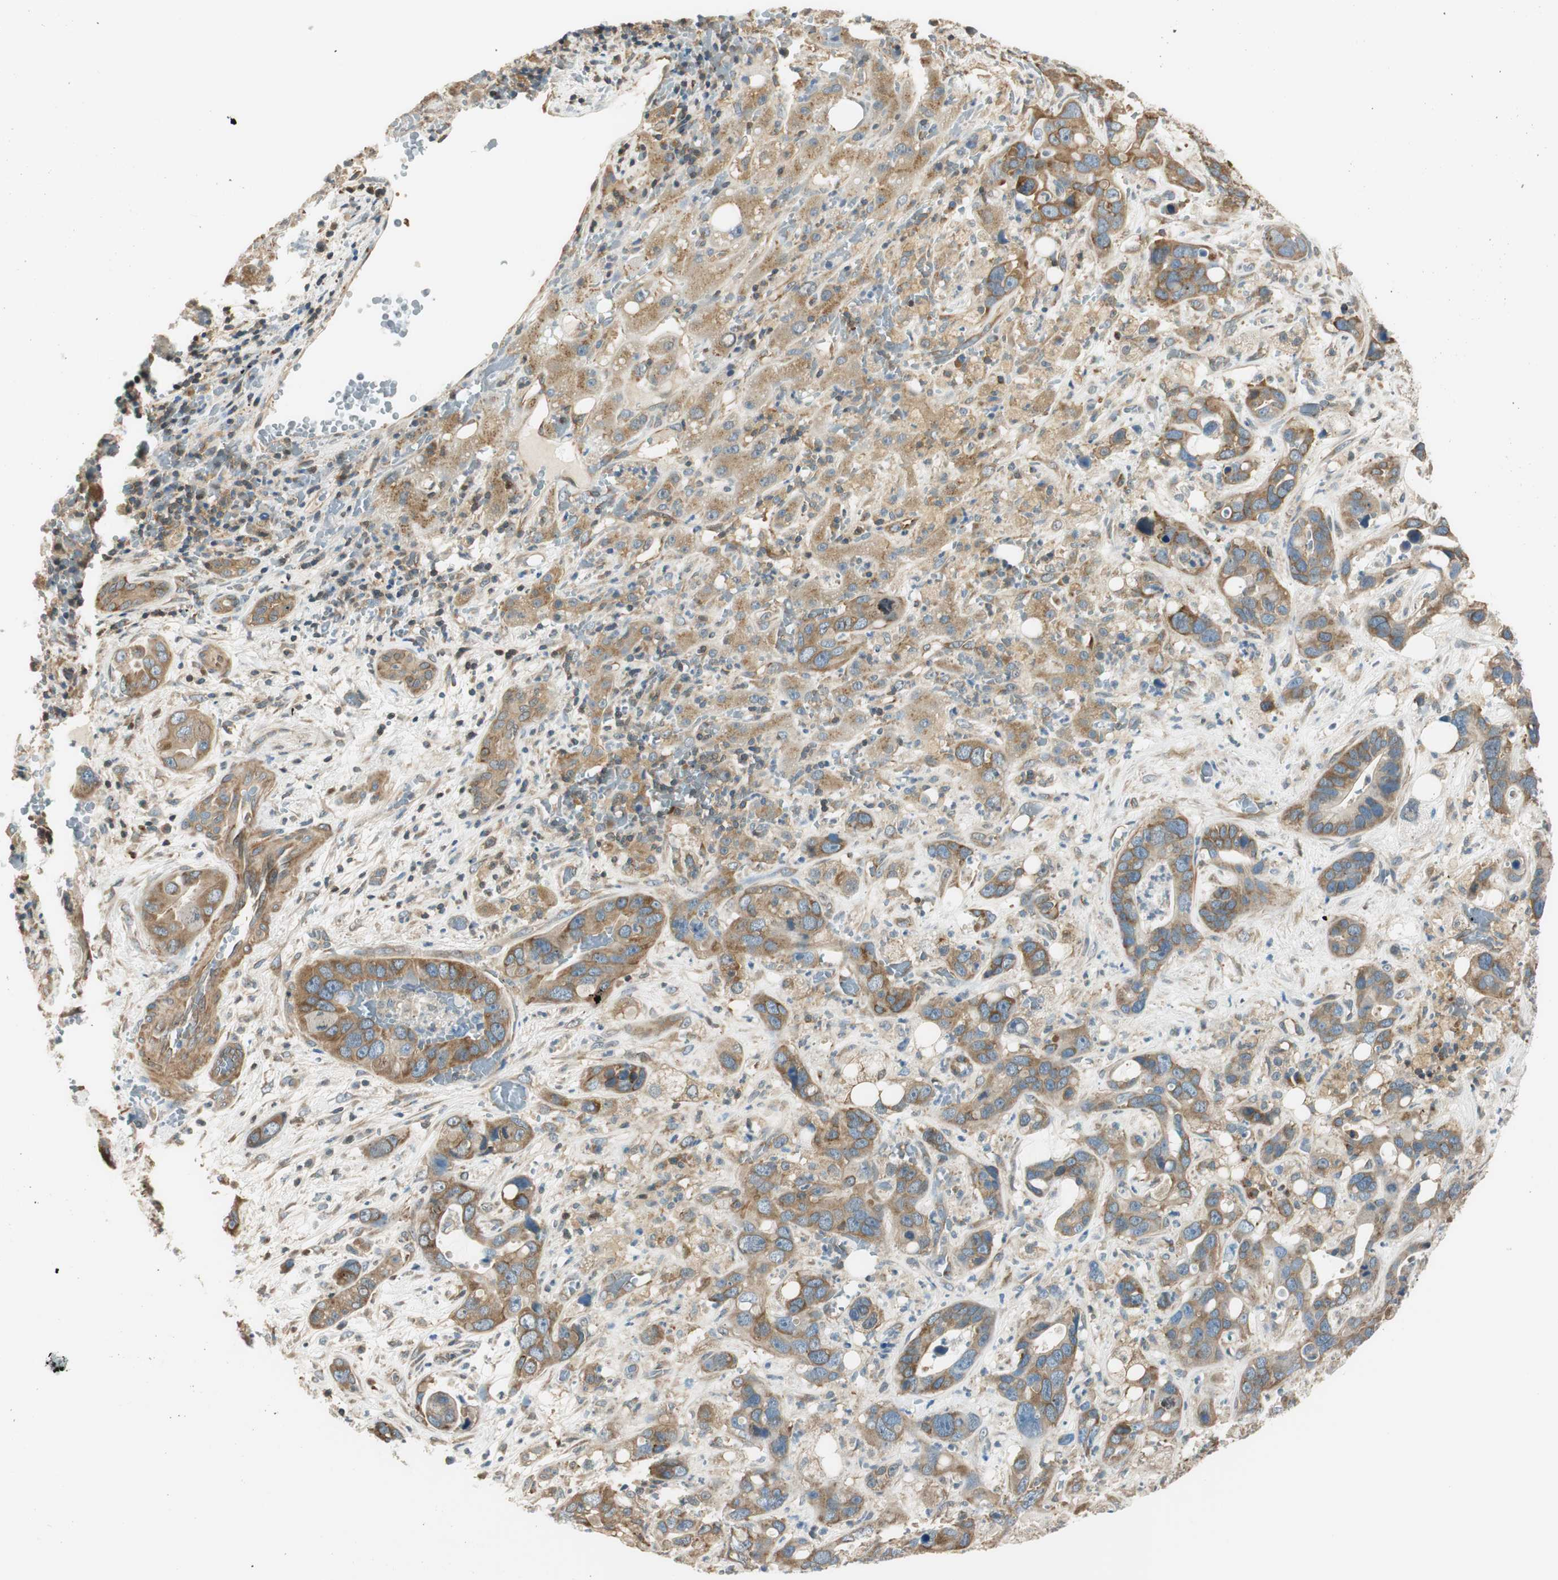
{"staining": {"intensity": "moderate", "quantity": ">75%", "location": "cytoplasmic/membranous"}, "tissue": "liver cancer", "cell_type": "Tumor cells", "image_type": "cancer", "snomed": [{"axis": "morphology", "description": "Cholangiocarcinoma"}, {"axis": "topography", "description": "Liver"}], "caption": "Moderate cytoplasmic/membranous protein expression is appreciated in about >75% of tumor cells in liver cancer.", "gene": "PI4K2B", "patient": {"sex": "female", "age": 65}}